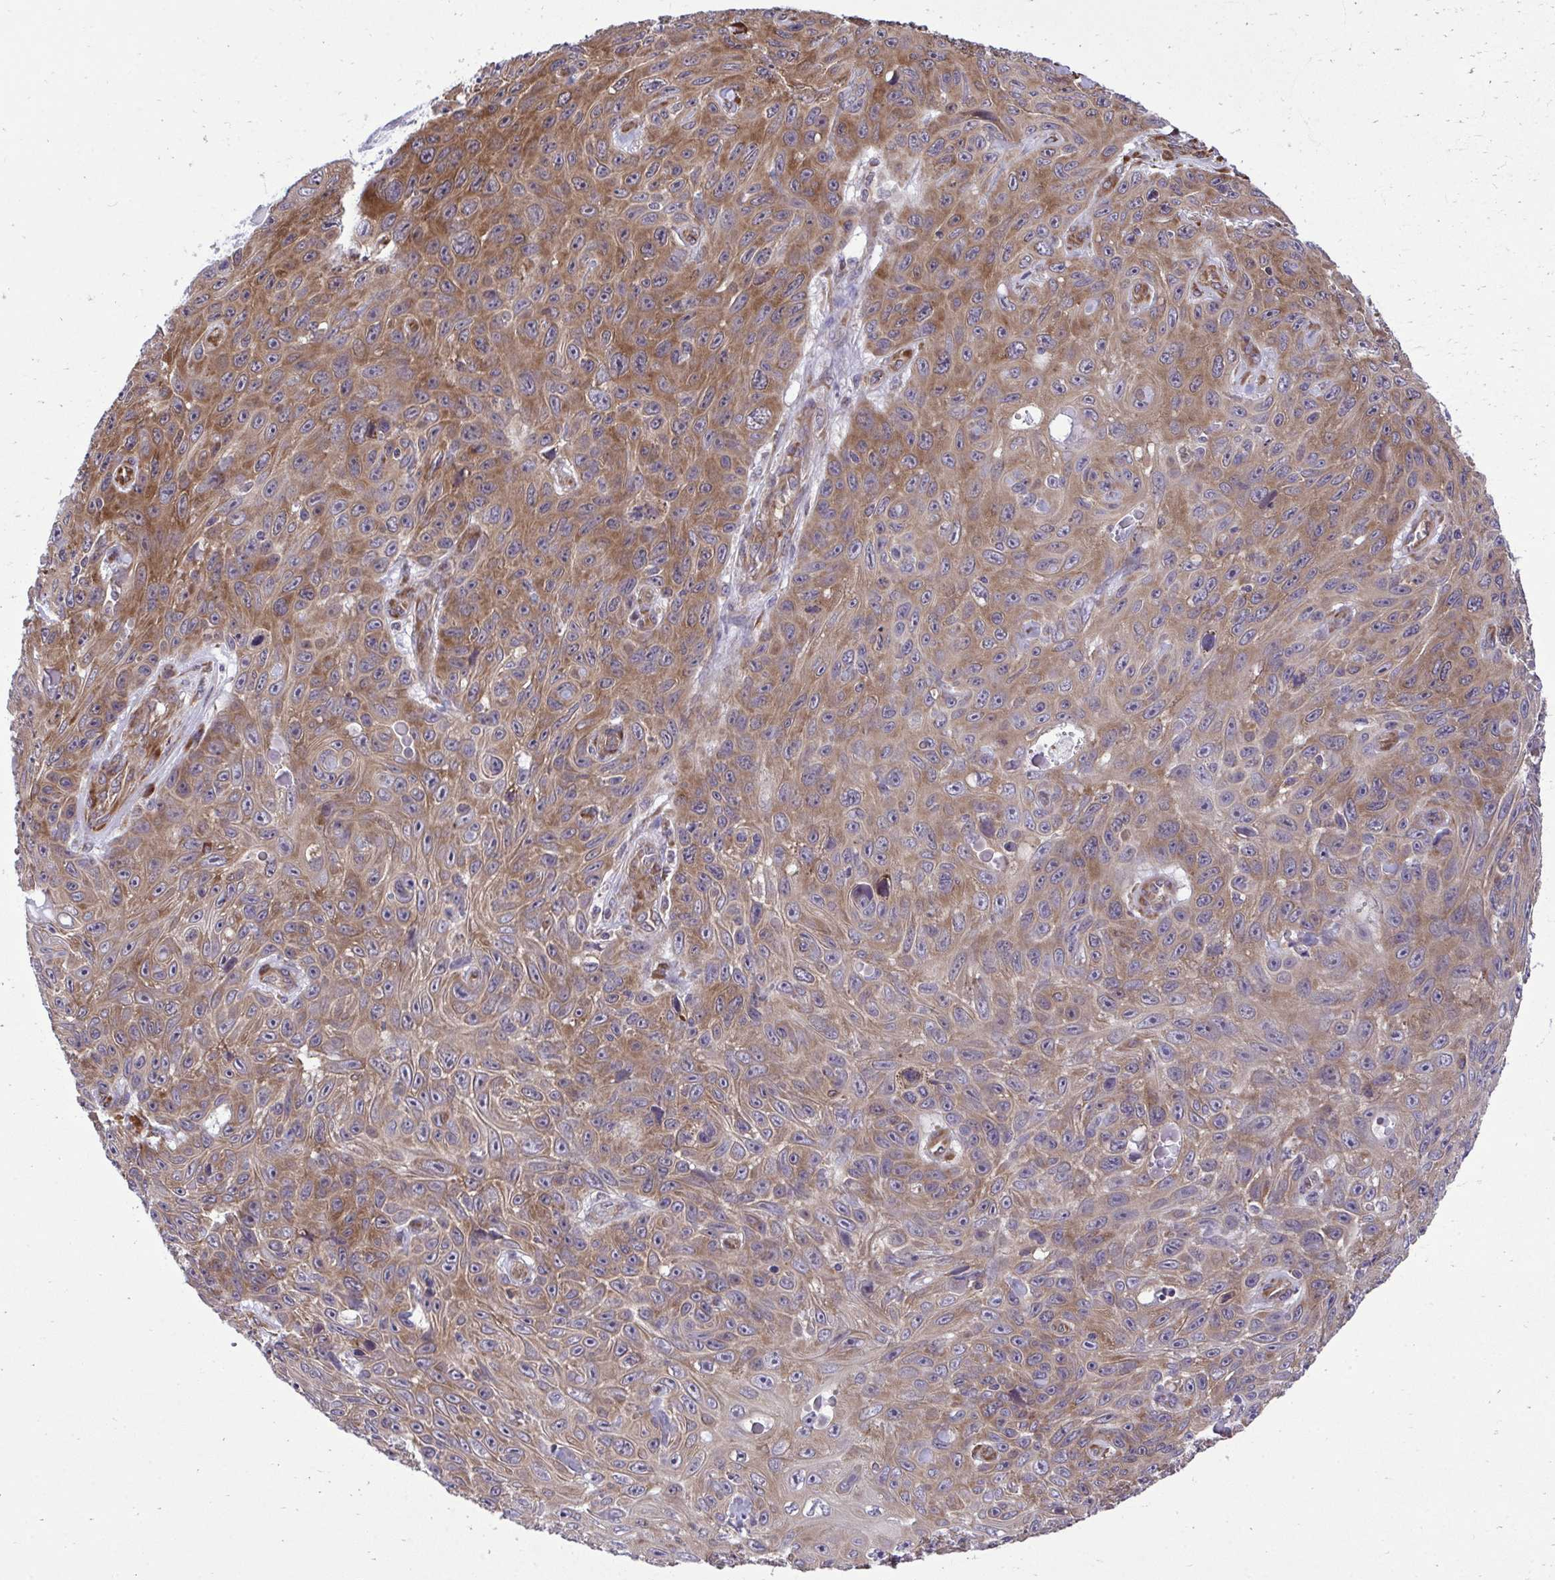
{"staining": {"intensity": "moderate", "quantity": ">75%", "location": "cytoplasmic/membranous"}, "tissue": "skin cancer", "cell_type": "Tumor cells", "image_type": "cancer", "snomed": [{"axis": "morphology", "description": "Squamous cell carcinoma, NOS"}, {"axis": "topography", "description": "Skin"}], "caption": "Brown immunohistochemical staining in human skin cancer displays moderate cytoplasmic/membranous expression in about >75% of tumor cells.", "gene": "RPS15", "patient": {"sex": "male", "age": 82}}